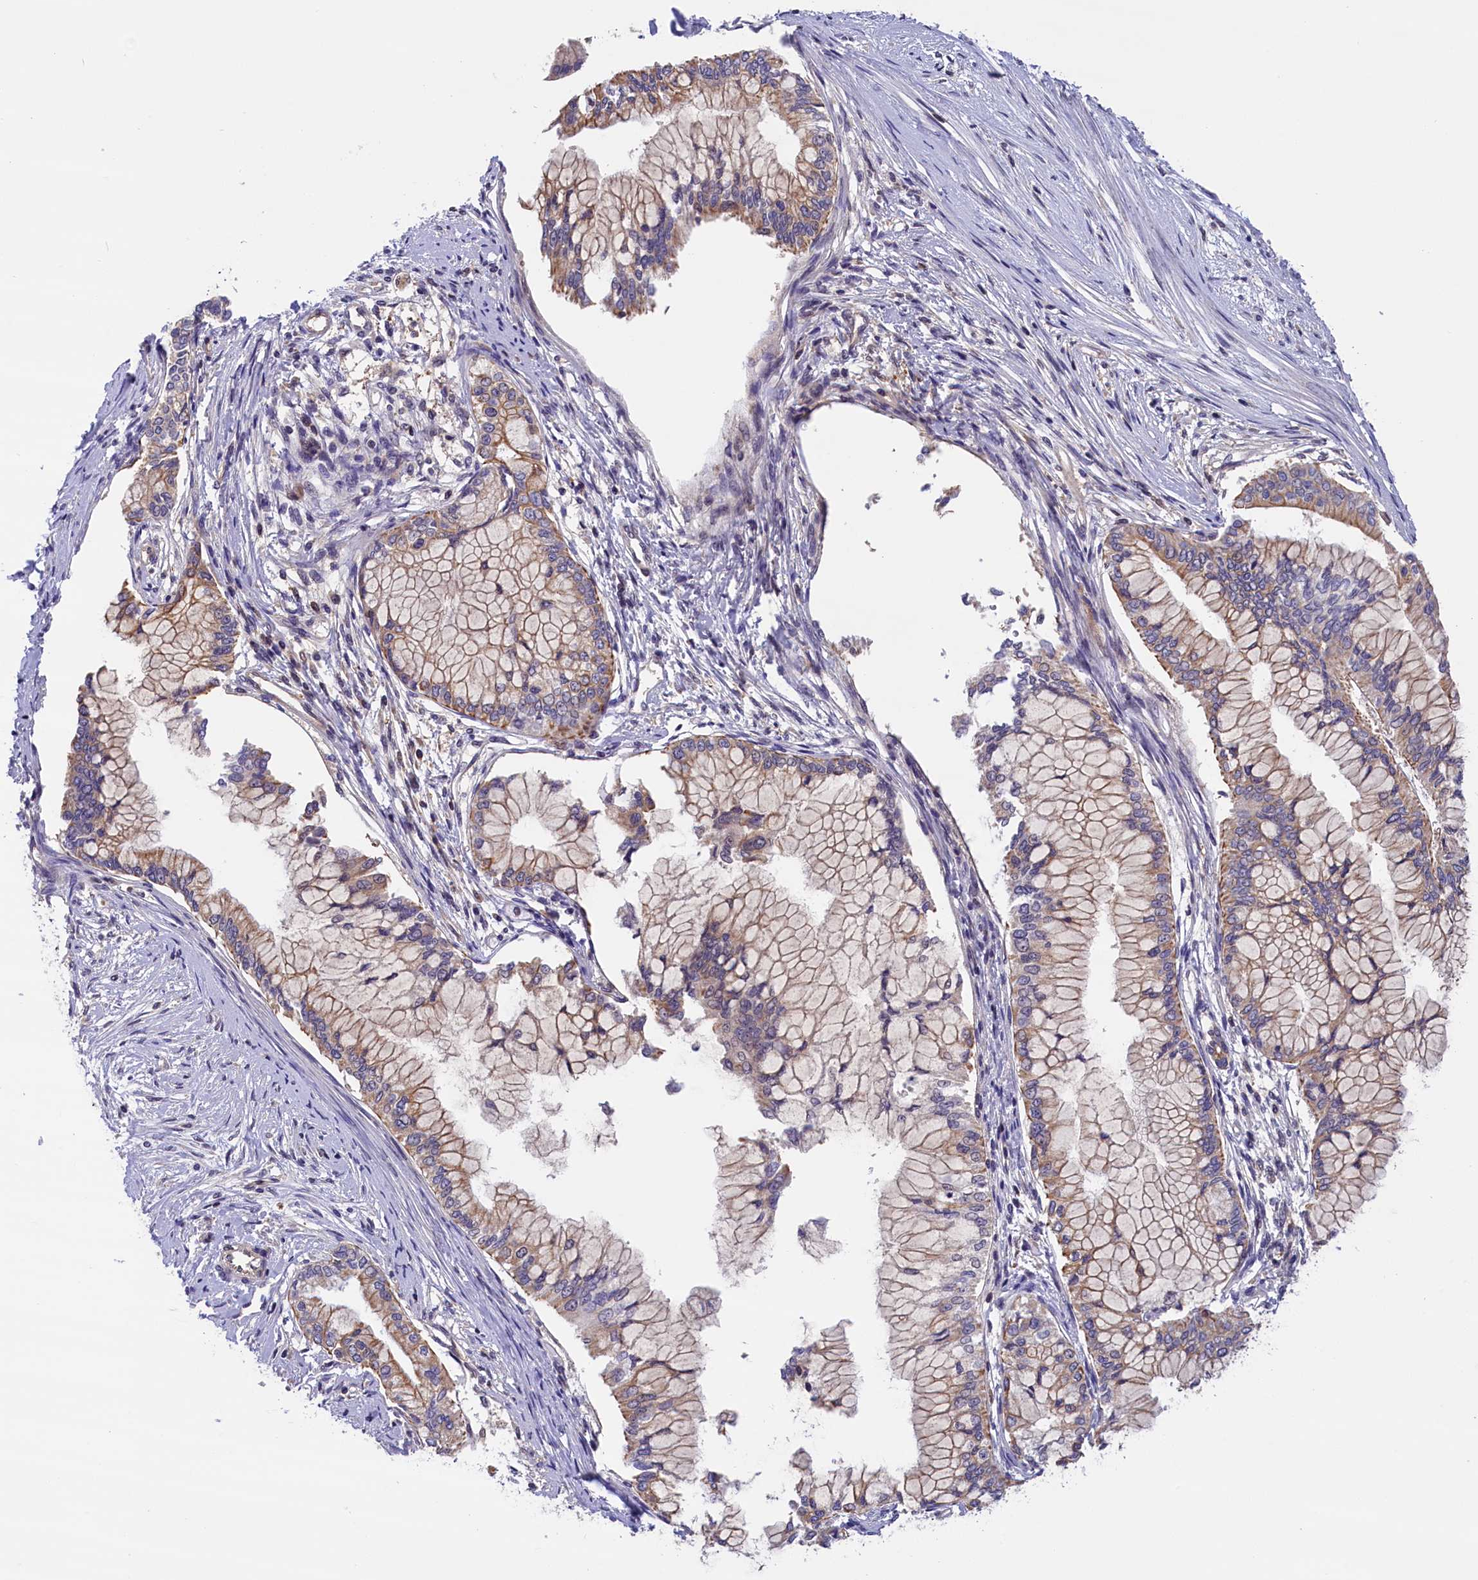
{"staining": {"intensity": "moderate", "quantity": ">75%", "location": "cytoplasmic/membranous"}, "tissue": "pancreatic cancer", "cell_type": "Tumor cells", "image_type": "cancer", "snomed": [{"axis": "morphology", "description": "Adenocarcinoma, NOS"}, {"axis": "topography", "description": "Pancreas"}], "caption": "Protein expression analysis of human pancreatic cancer reveals moderate cytoplasmic/membranous expression in approximately >75% of tumor cells.", "gene": "TBCB", "patient": {"sex": "male", "age": 46}}